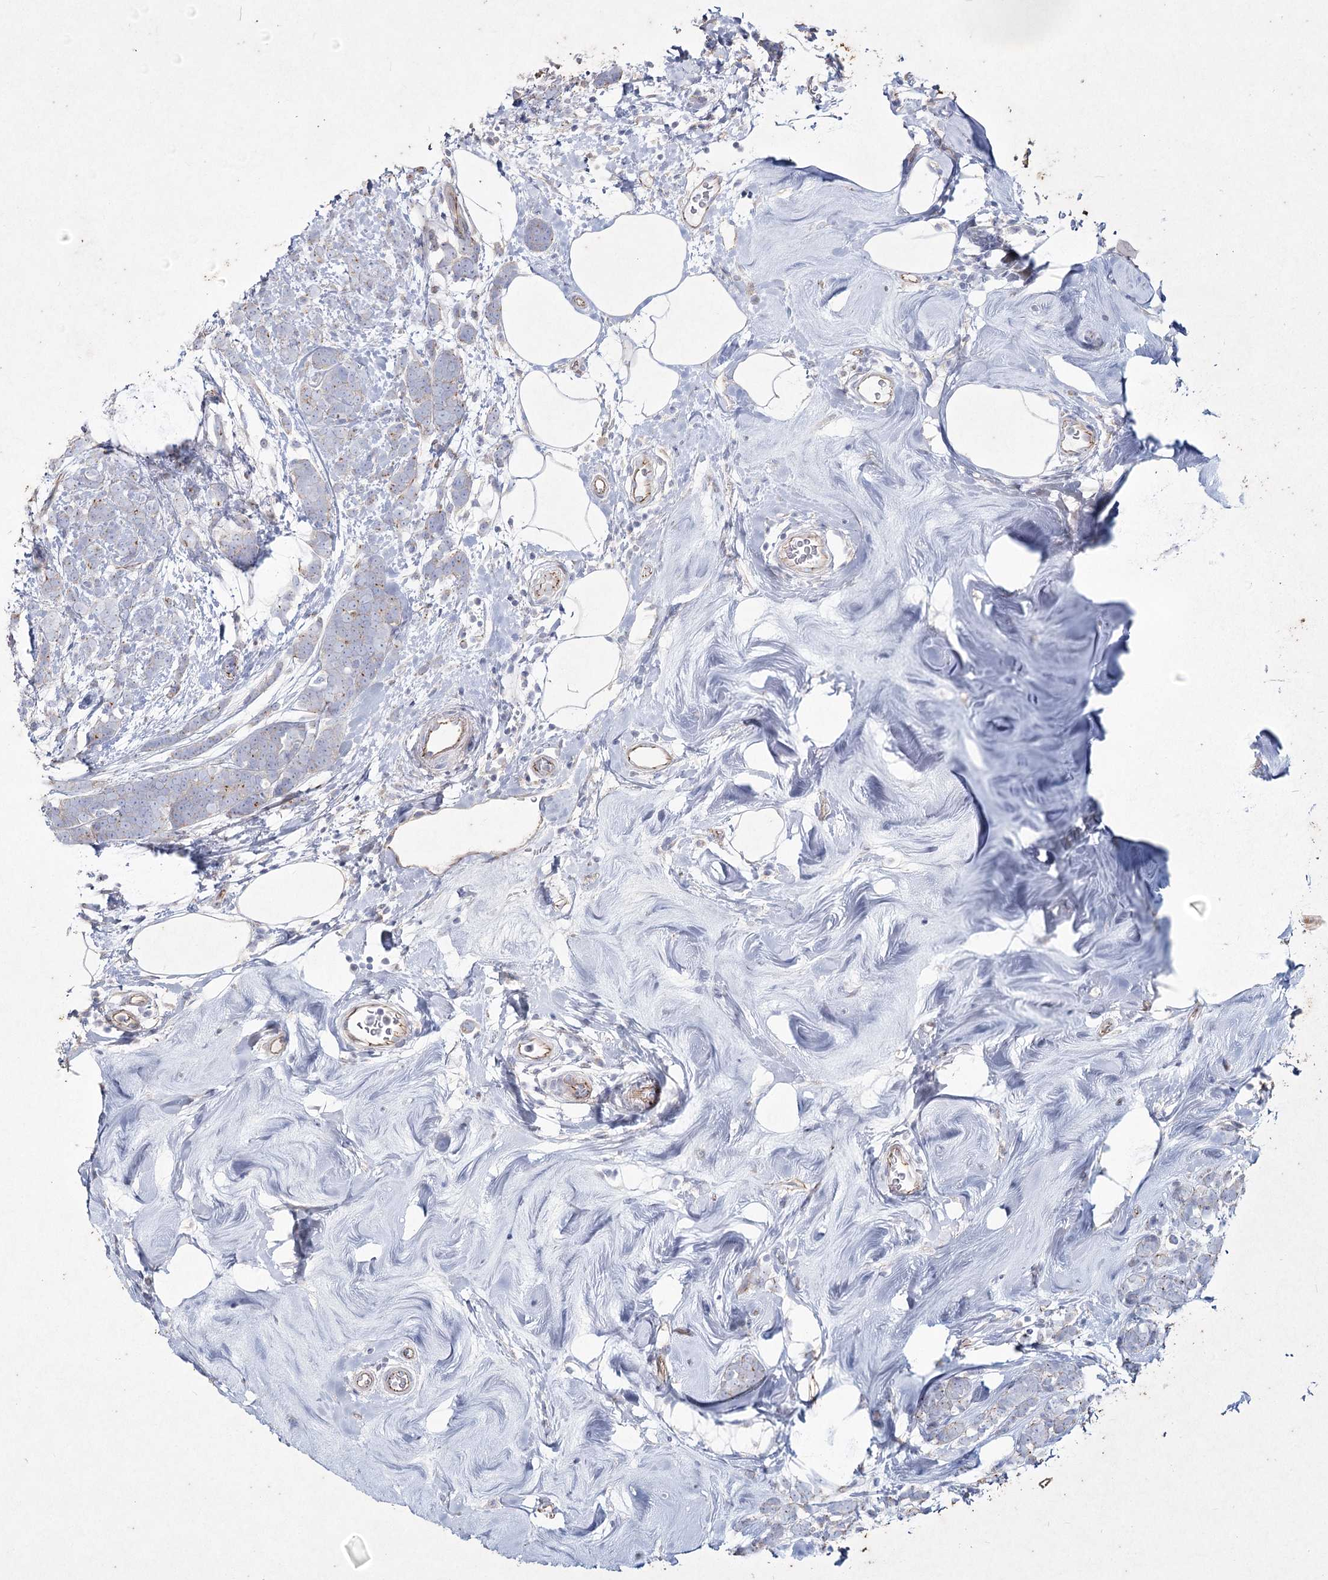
{"staining": {"intensity": "negative", "quantity": "none", "location": "none"}, "tissue": "breast cancer", "cell_type": "Tumor cells", "image_type": "cancer", "snomed": [{"axis": "morphology", "description": "Lobular carcinoma"}, {"axis": "topography", "description": "Breast"}], "caption": "Immunohistochemistry micrograph of human breast cancer stained for a protein (brown), which shows no expression in tumor cells.", "gene": "LDLRAD3", "patient": {"sex": "female", "age": 58}}